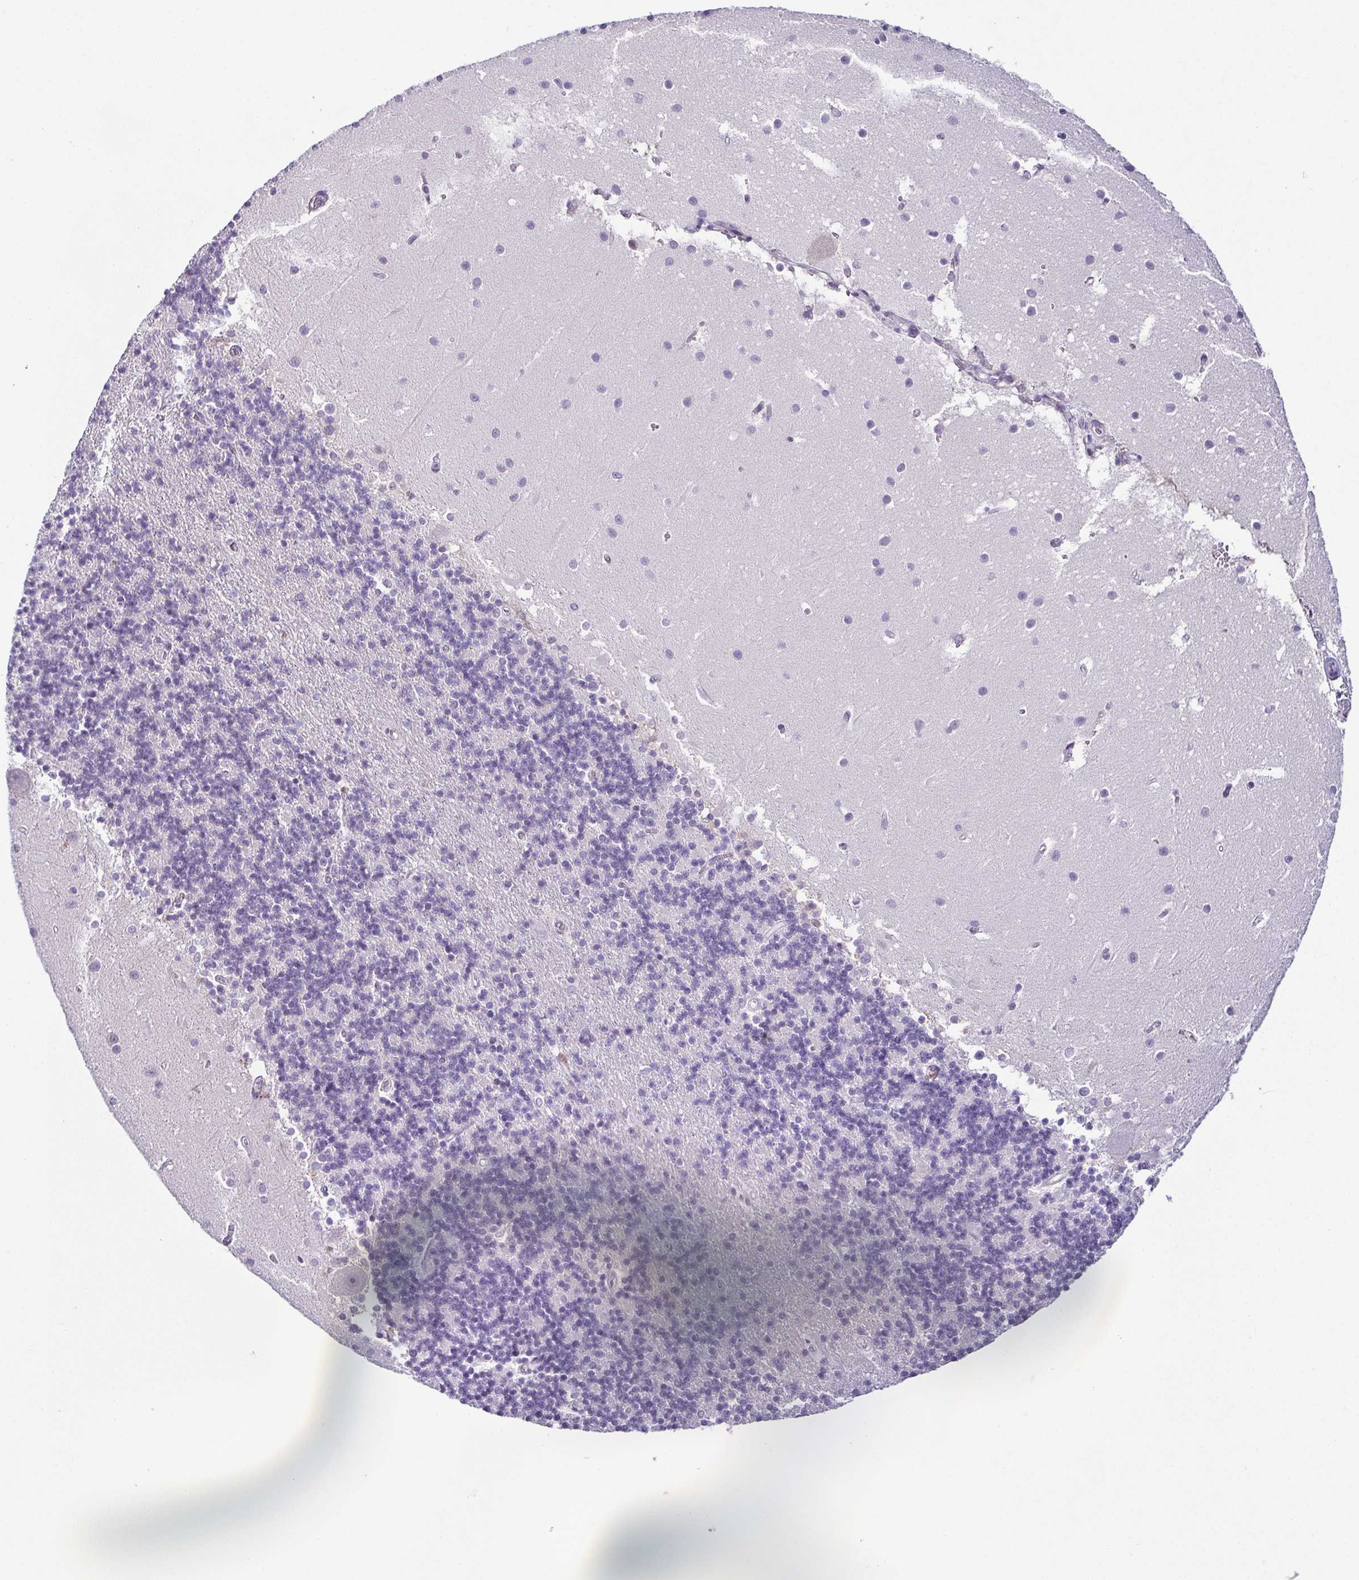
{"staining": {"intensity": "negative", "quantity": "none", "location": "none"}, "tissue": "cerebellum", "cell_type": "Cells in granular layer", "image_type": "normal", "snomed": [{"axis": "morphology", "description": "Normal tissue, NOS"}, {"axis": "topography", "description": "Cerebellum"}], "caption": "Immunohistochemical staining of unremarkable cerebellum shows no significant positivity in cells in granular layer.", "gene": "TCF3", "patient": {"sex": "male", "age": 54}}